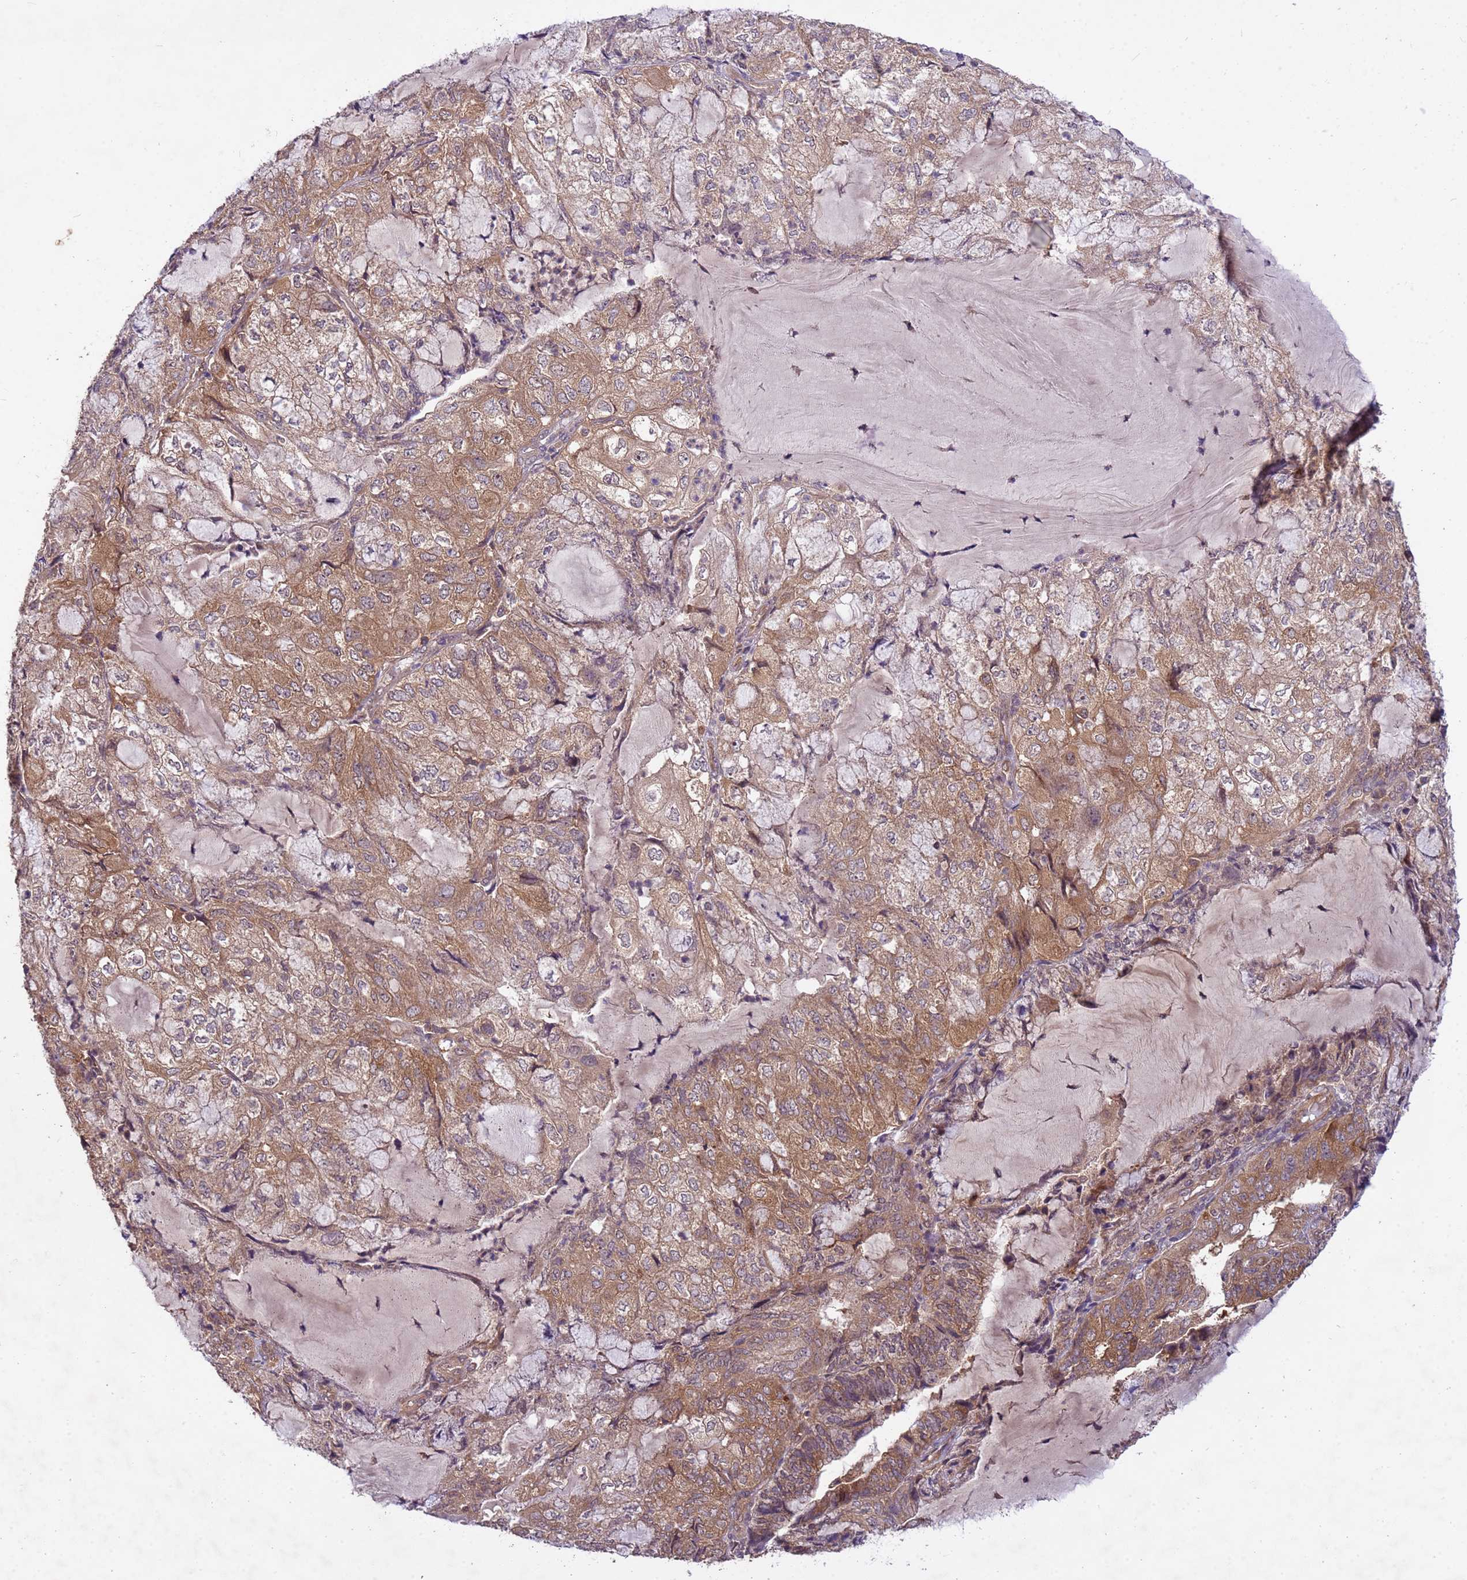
{"staining": {"intensity": "moderate", "quantity": ">75%", "location": "cytoplasmic/membranous"}, "tissue": "endometrial cancer", "cell_type": "Tumor cells", "image_type": "cancer", "snomed": [{"axis": "morphology", "description": "Adenocarcinoma, NOS"}, {"axis": "topography", "description": "Endometrium"}], "caption": "This micrograph reveals IHC staining of endometrial cancer, with medium moderate cytoplasmic/membranous expression in about >75% of tumor cells.", "gene": "PPP2CB", "patient": {"sex": "female", "age": 81}}